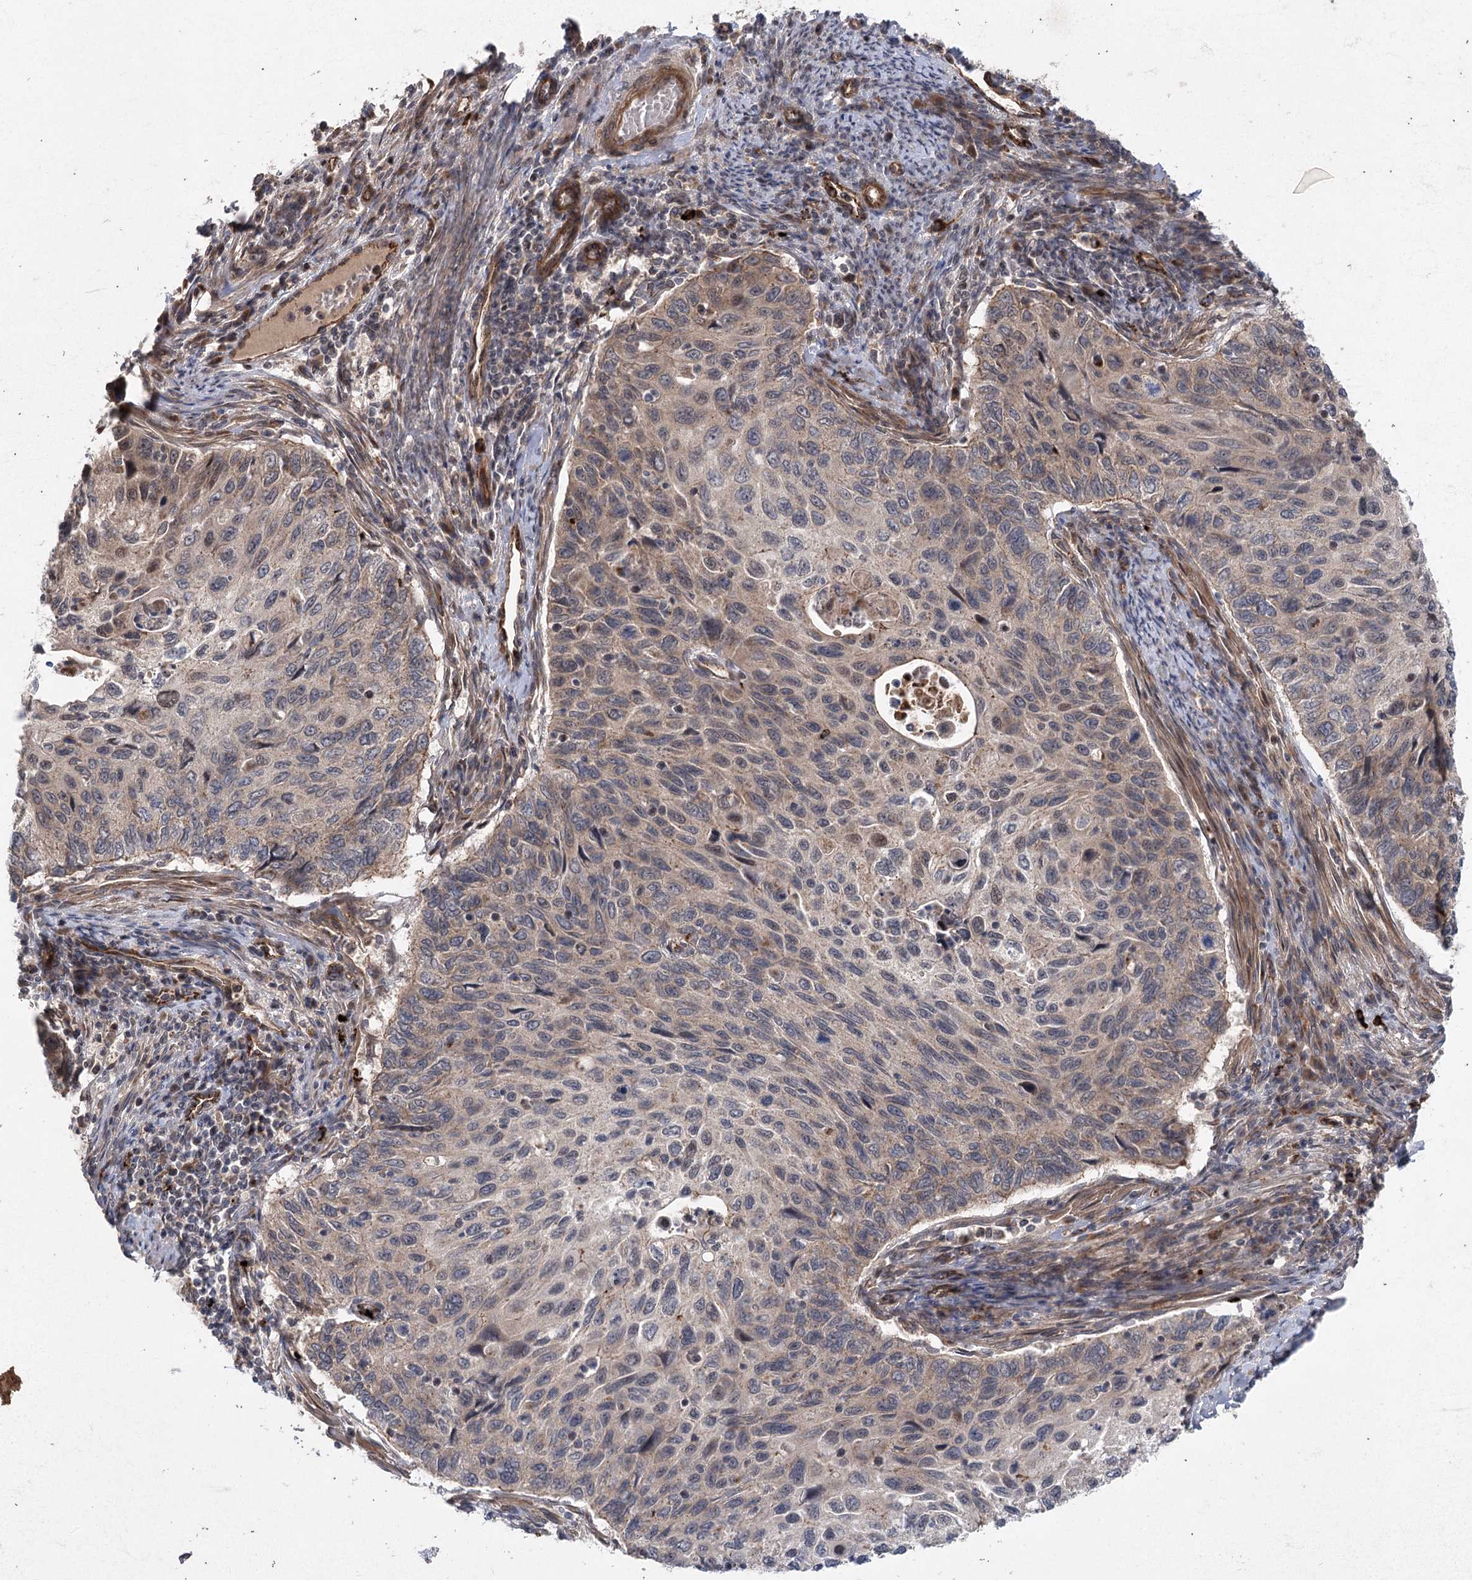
{"staining": {"intensity": "weak", "quantity": ">75%", "location": "cytoplasmic/membranous"}, "tissue": "cervical cancer", "cell_type": "Tumor cells", "image_type": "cancer", "snomed": [{"axis": "morphology", "description": "Squamous cell carcinoma, NOS"}, {"axis": "topography", "description": "Cervix"}], "caption": "A photomicrograph showing weak cytoplasmic/membranous positivity in approximately >75% of tumor cells in cervical squamous cell carcinoma, as visualized by brown immunohistochemical staining.", "gene": "METTL24", "patient": {"sex": "female", "age": 70}}